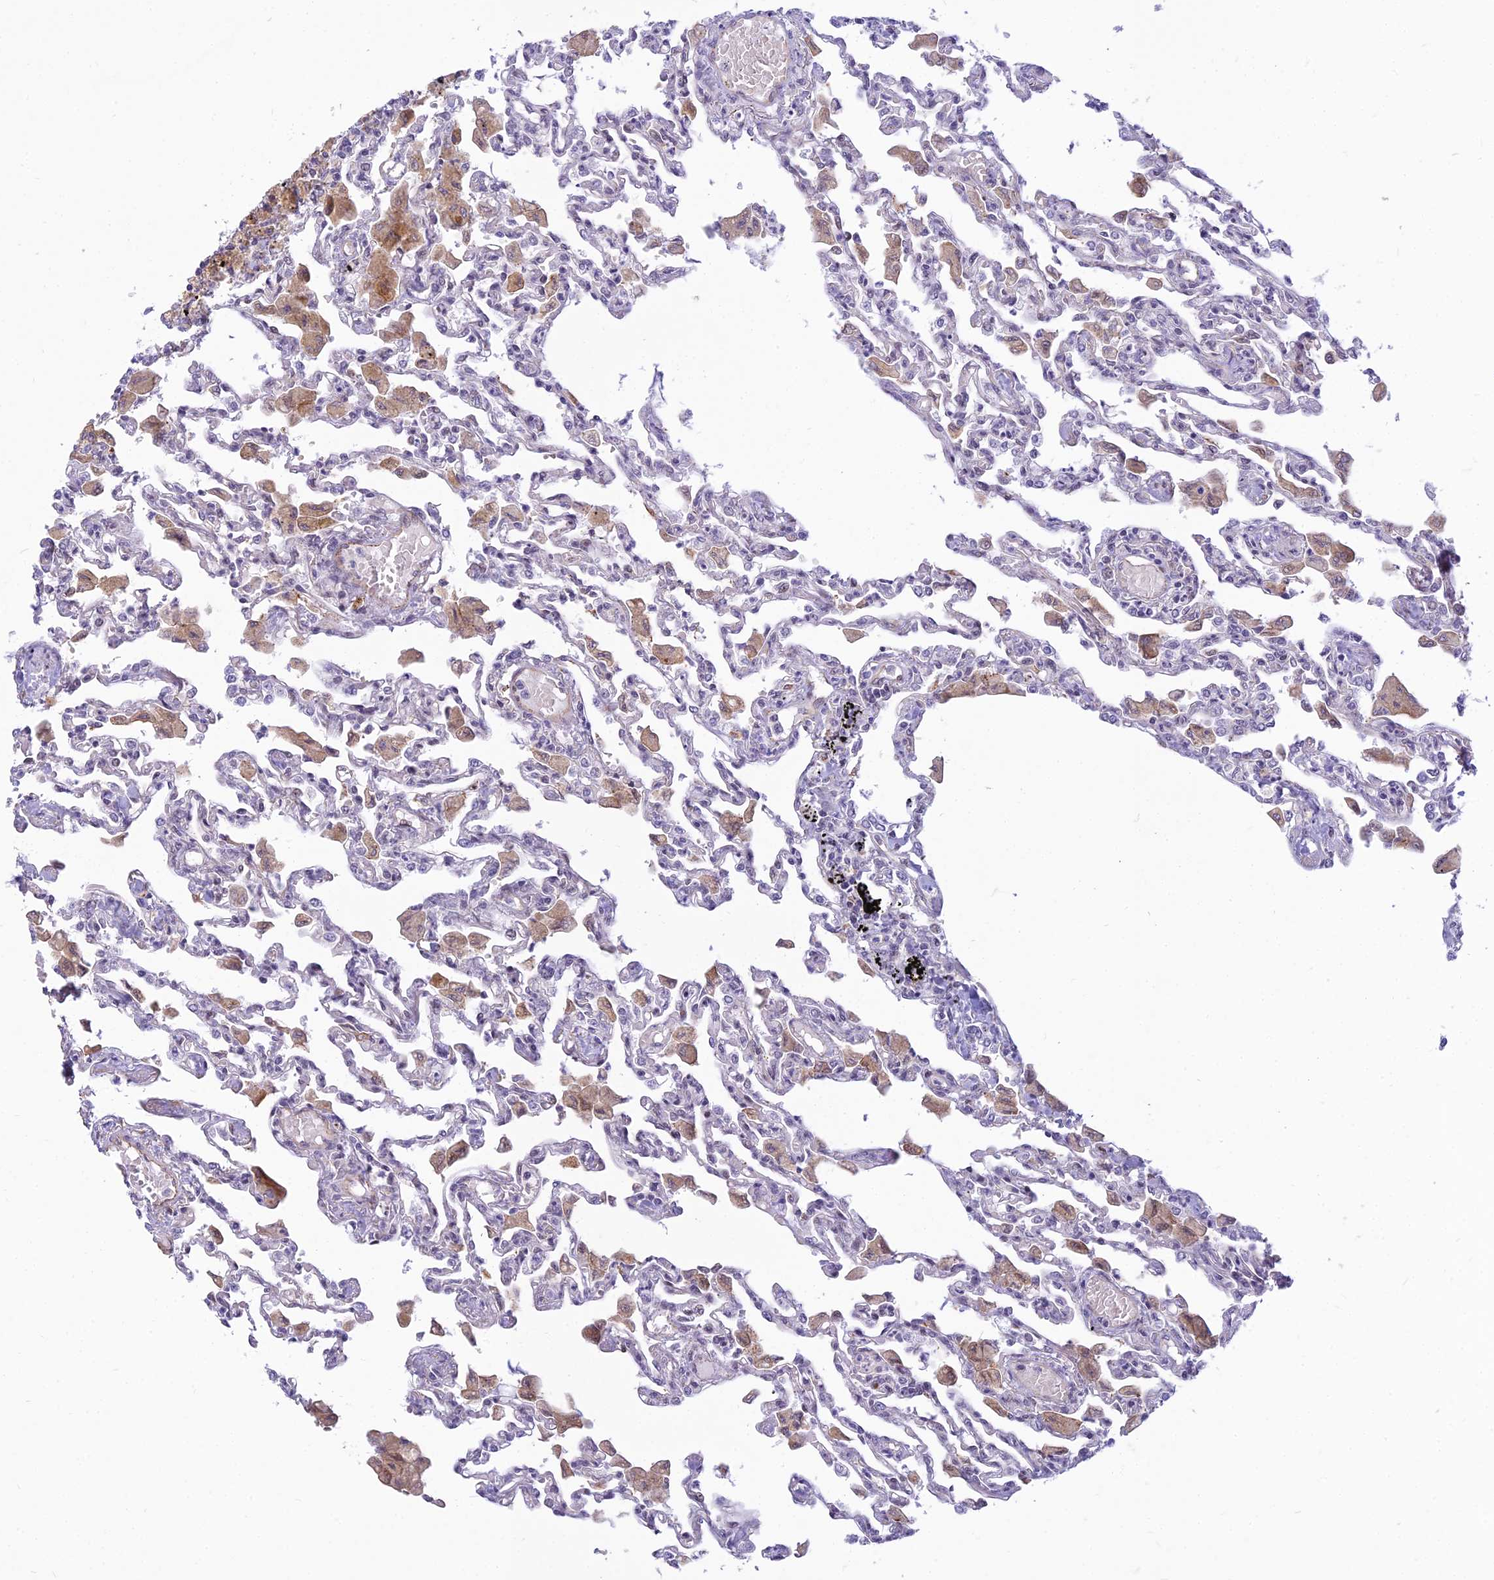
{"staining": {"intensity": "weak", "quantity": "<25%", "location": "cytoplasmic/membranous"}, "tissue": "lung", "cell_type": "Alveolar cells", "image_type": "normal", "snomed": [{"axis": "morphology", "description": "Normal tissue, NOS"}, {"axis": "topography", "description": "Bronchus"}, {"axis": "topography", "description": "Lung"}], "caption": "This is an immunohistochemistry image of normal lung. There is no positivity in alveolar cells.", "gene": "SAPCD2", "patient": {"sex": "female", "age": 49}}